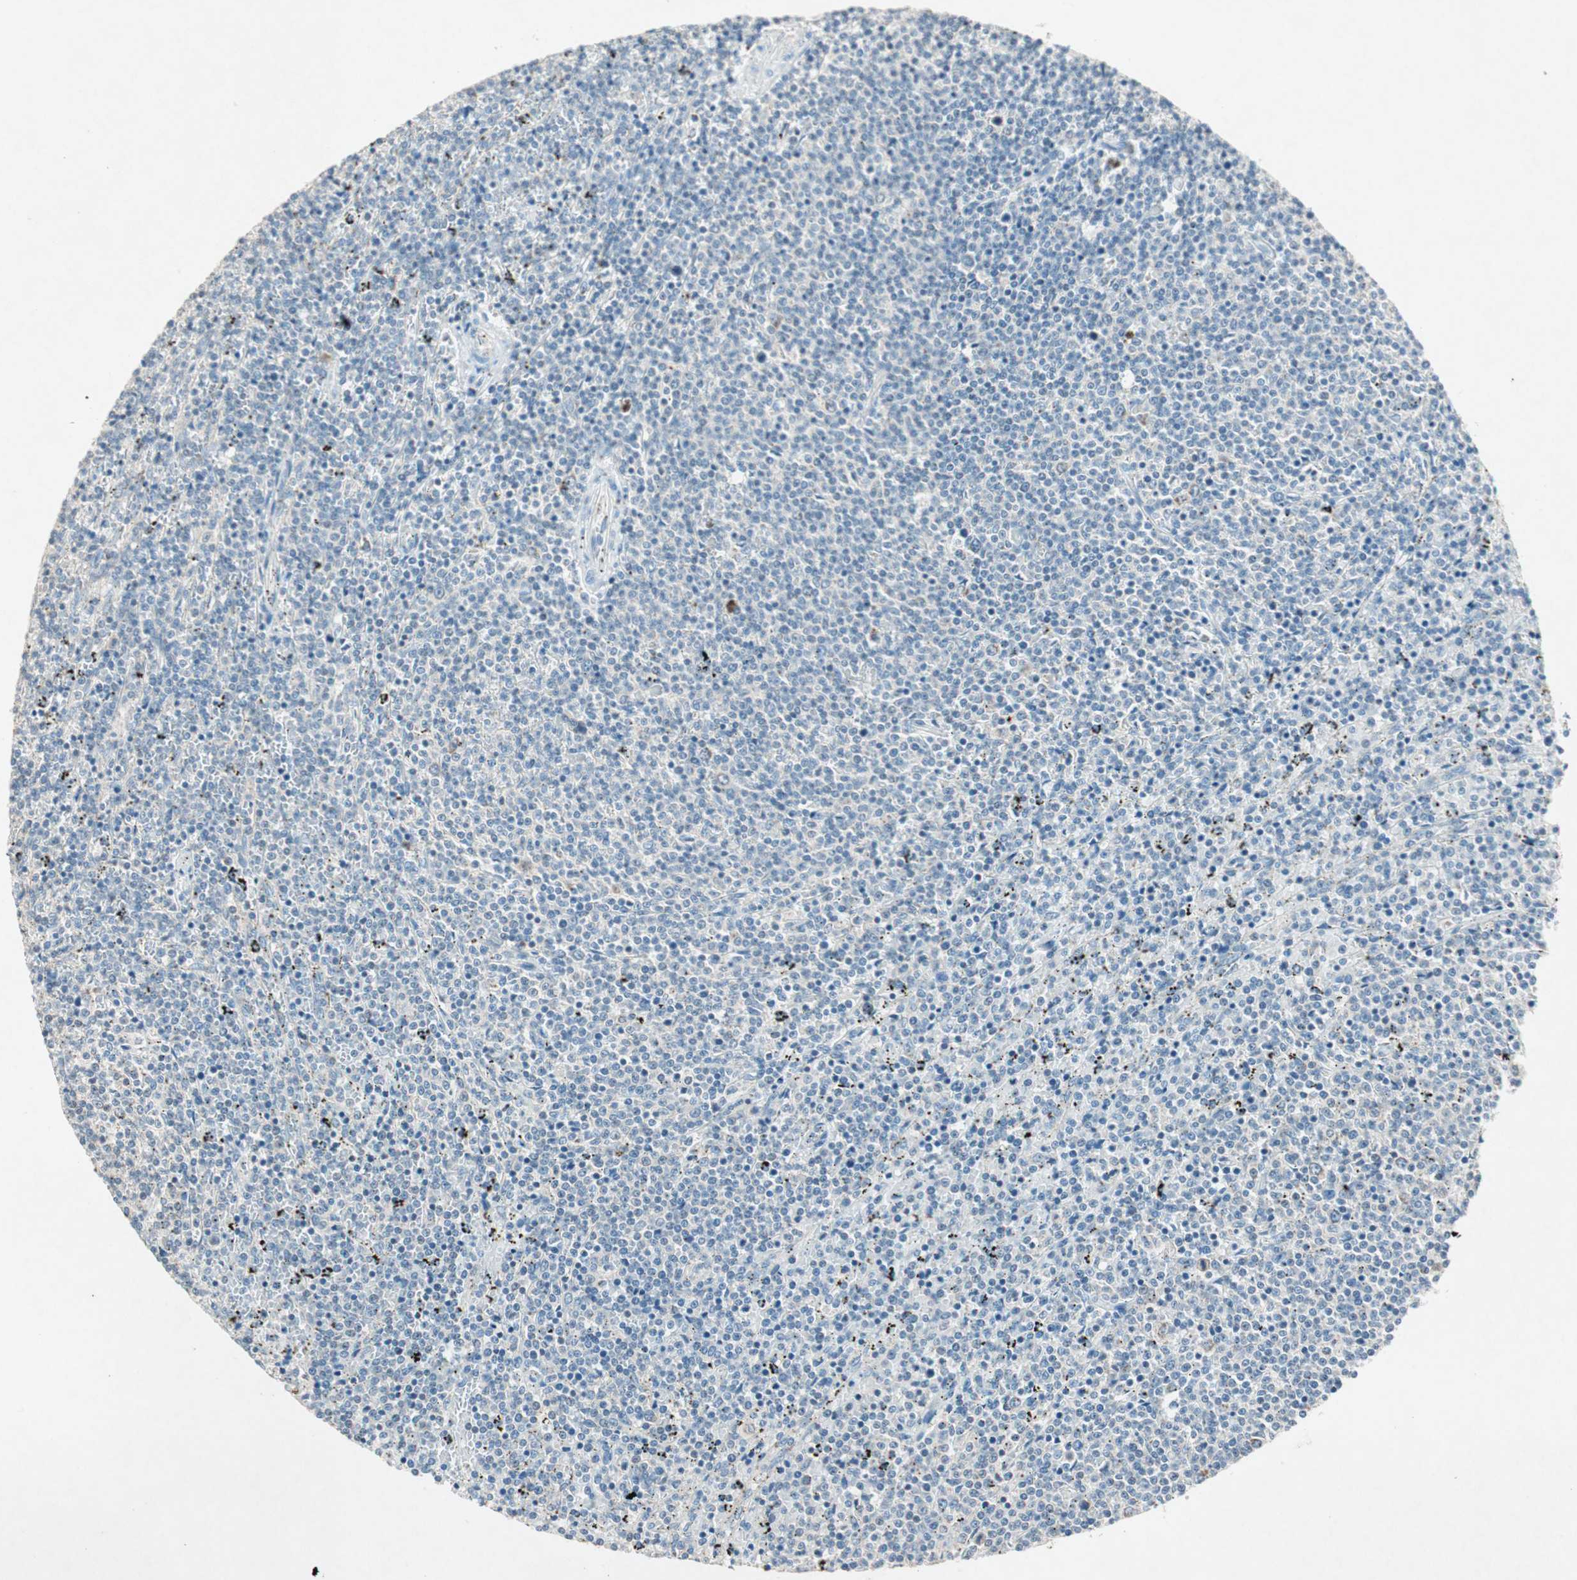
{"staining": {"intensity": "negative", "quantity": "none", "location": "none"}, "tissue": "lymphoma", "cell_type": "Tumor cells", "image_type": "cancer", "snomed": [{"axis": "morphology", "description": "Malignant lymphoma, non-Hodgkin's type, Low grade"}, {"axis": "topography", "description": "Spleen"}], "caption": "Tumor cells are negative for protein expression in human lymphoma. (DAB immunohistochemistry visualized using brightfield microscopy, high magnification).", "gene": "NKAIN1", "patient": {"sex": "female", "age": 50}}